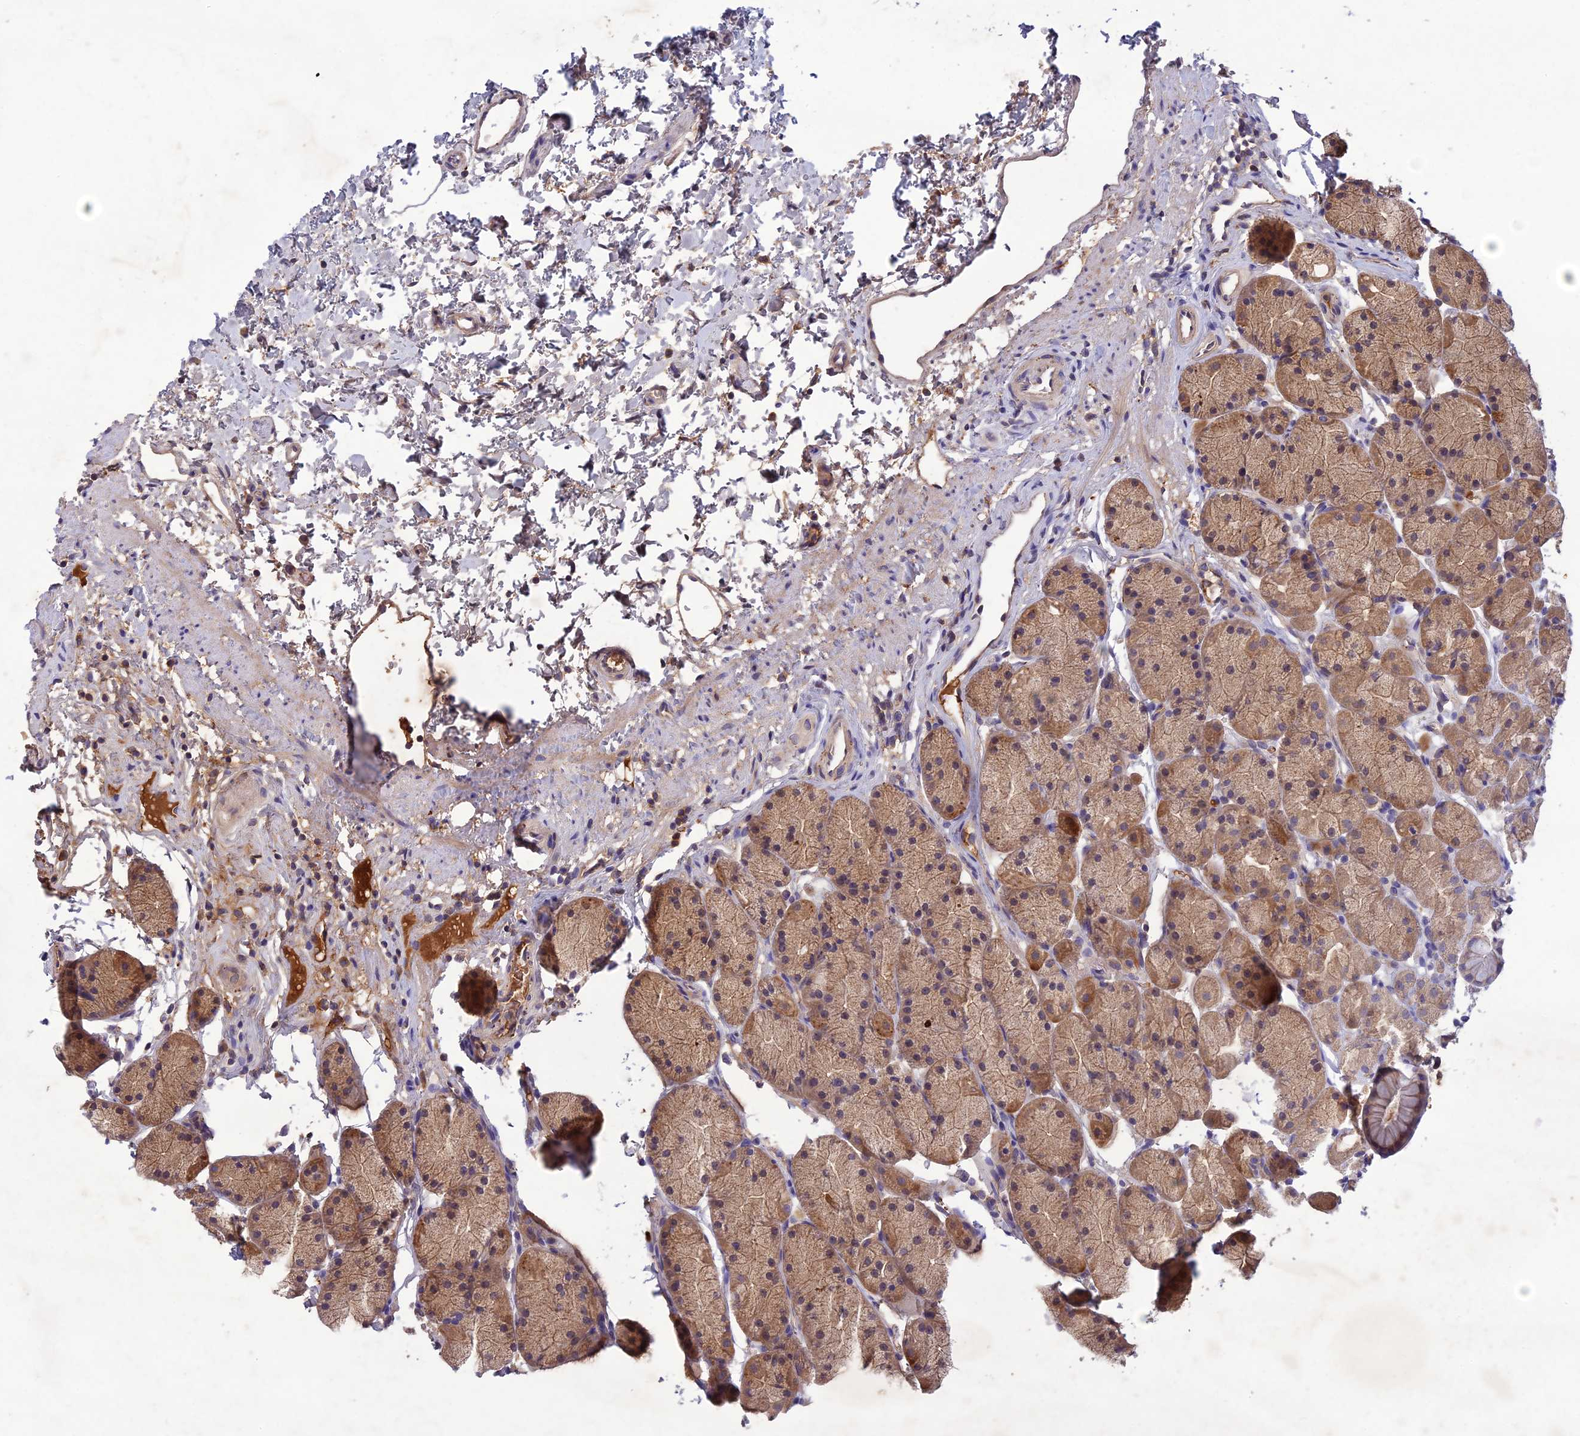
{"staining": {"intensity": "moderate", "quantity": "25%-75%", "location": "cytoplasmic/membranous"}, "tissue": "stomach", "cell_type": "Glandular cells", "image_type": "normal", "snomed": [{"axis": "morphology", "description": "Normal tissue, NOS"}, {"axis": "topography", "description": "Stomach, upper"}, {"axis": "topography", "description": "Stomach"}], "caption": "Glandular cells display moderate cytoplasmic/membranous staining in approximately 25%-75% of cells in benign stomach. (Brightfield microscopy of DAB IHC at high magnification).", "gene": "ADO", "patient": {"sex": "male", "age": 47}}